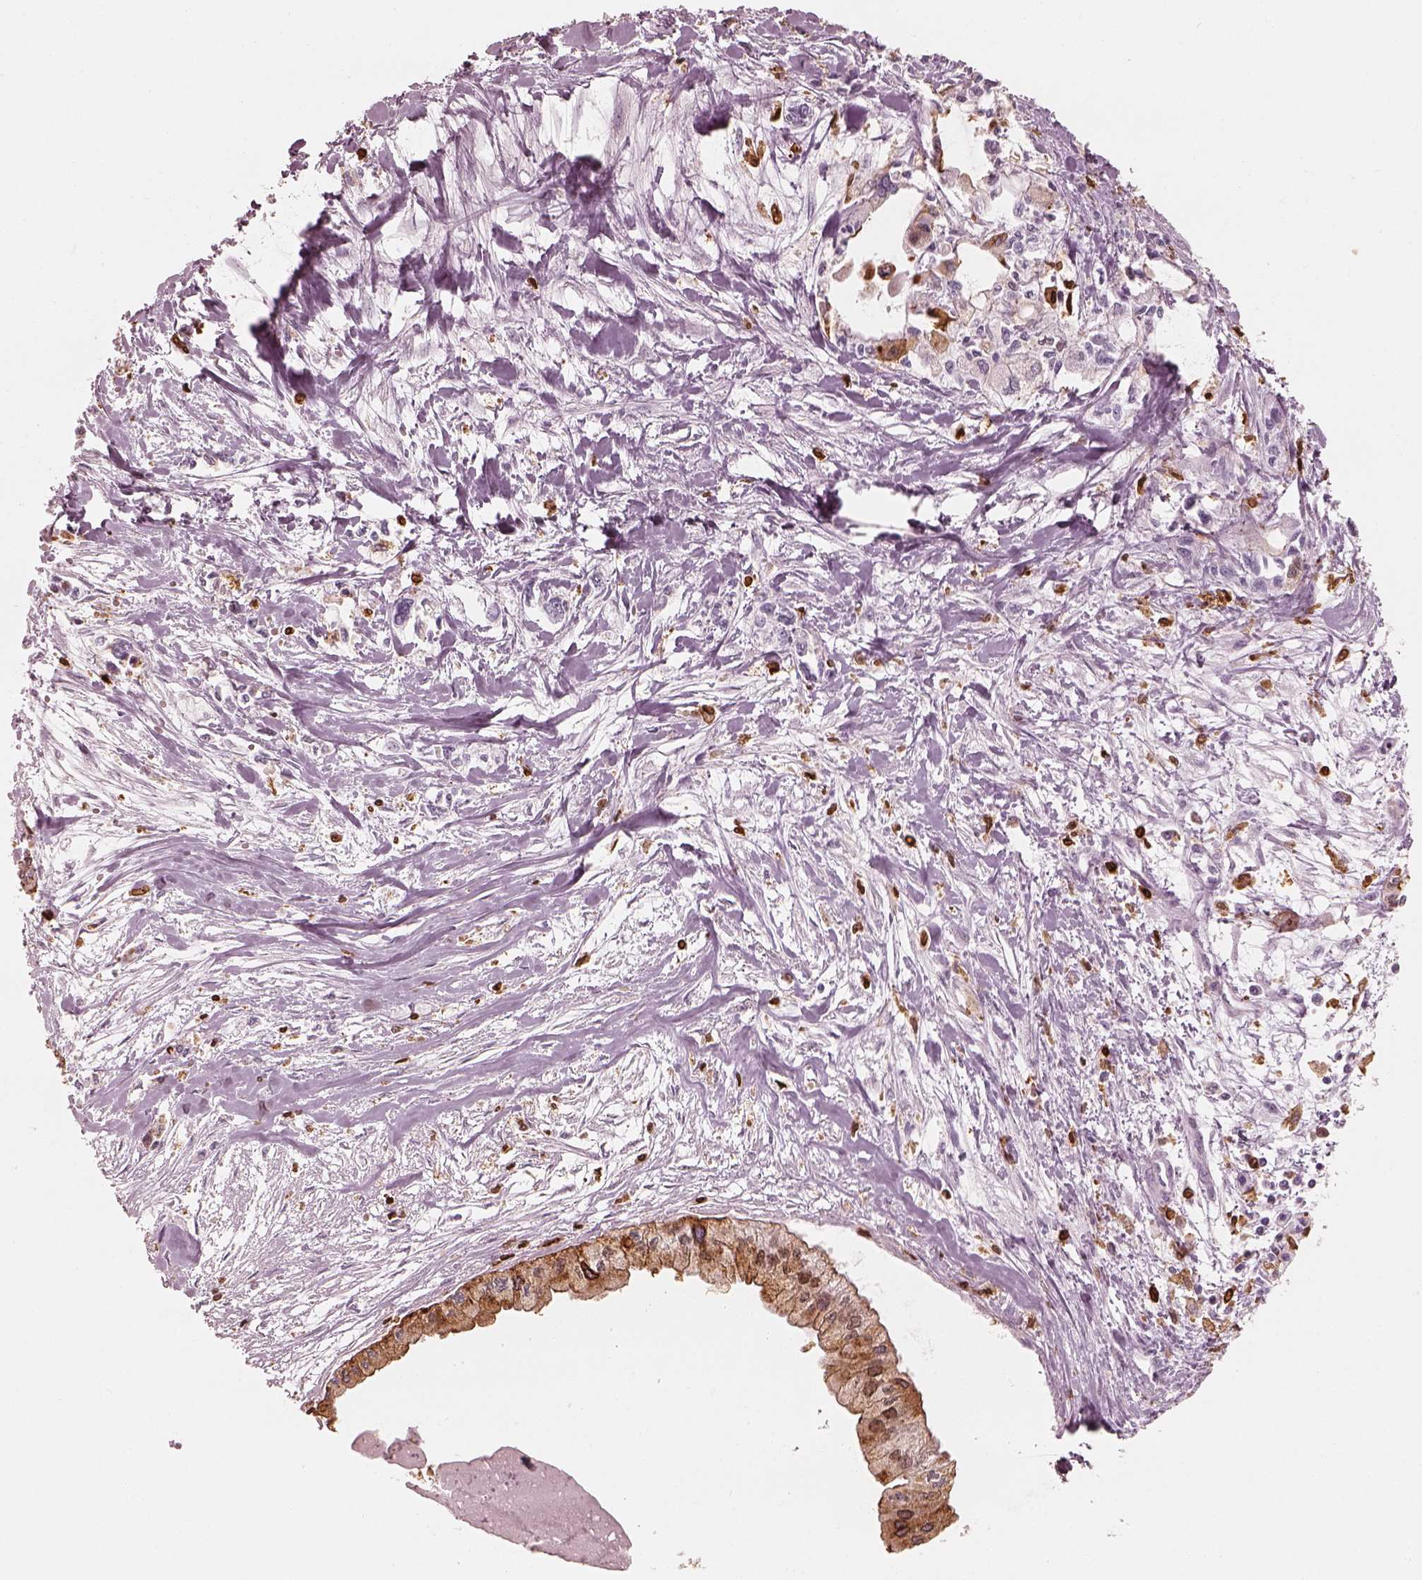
{"staining": {"intensity": "moderate", "quantity": "25%-75%", "location": "cytoplasmic/membranous,nuclear"}, "tissue": "pancreatic cancer", "cell_type": "Tumor cells", "image_type": "cancer", "snomed": [{"axis": "morphology", "description": "Adenocarcinoma, NOS"}, {"axis": "topography", "description": "Pancreas"}], "caption": "Human pancreatic cancer stained for a protein (brown) exhibits moderate cytoplasmic/membranous and nuclear positive expression in approximately 25%-75% of tumor cells.", "gene": "ALOX5", "patient": {"sex": "female", "age": 61}}